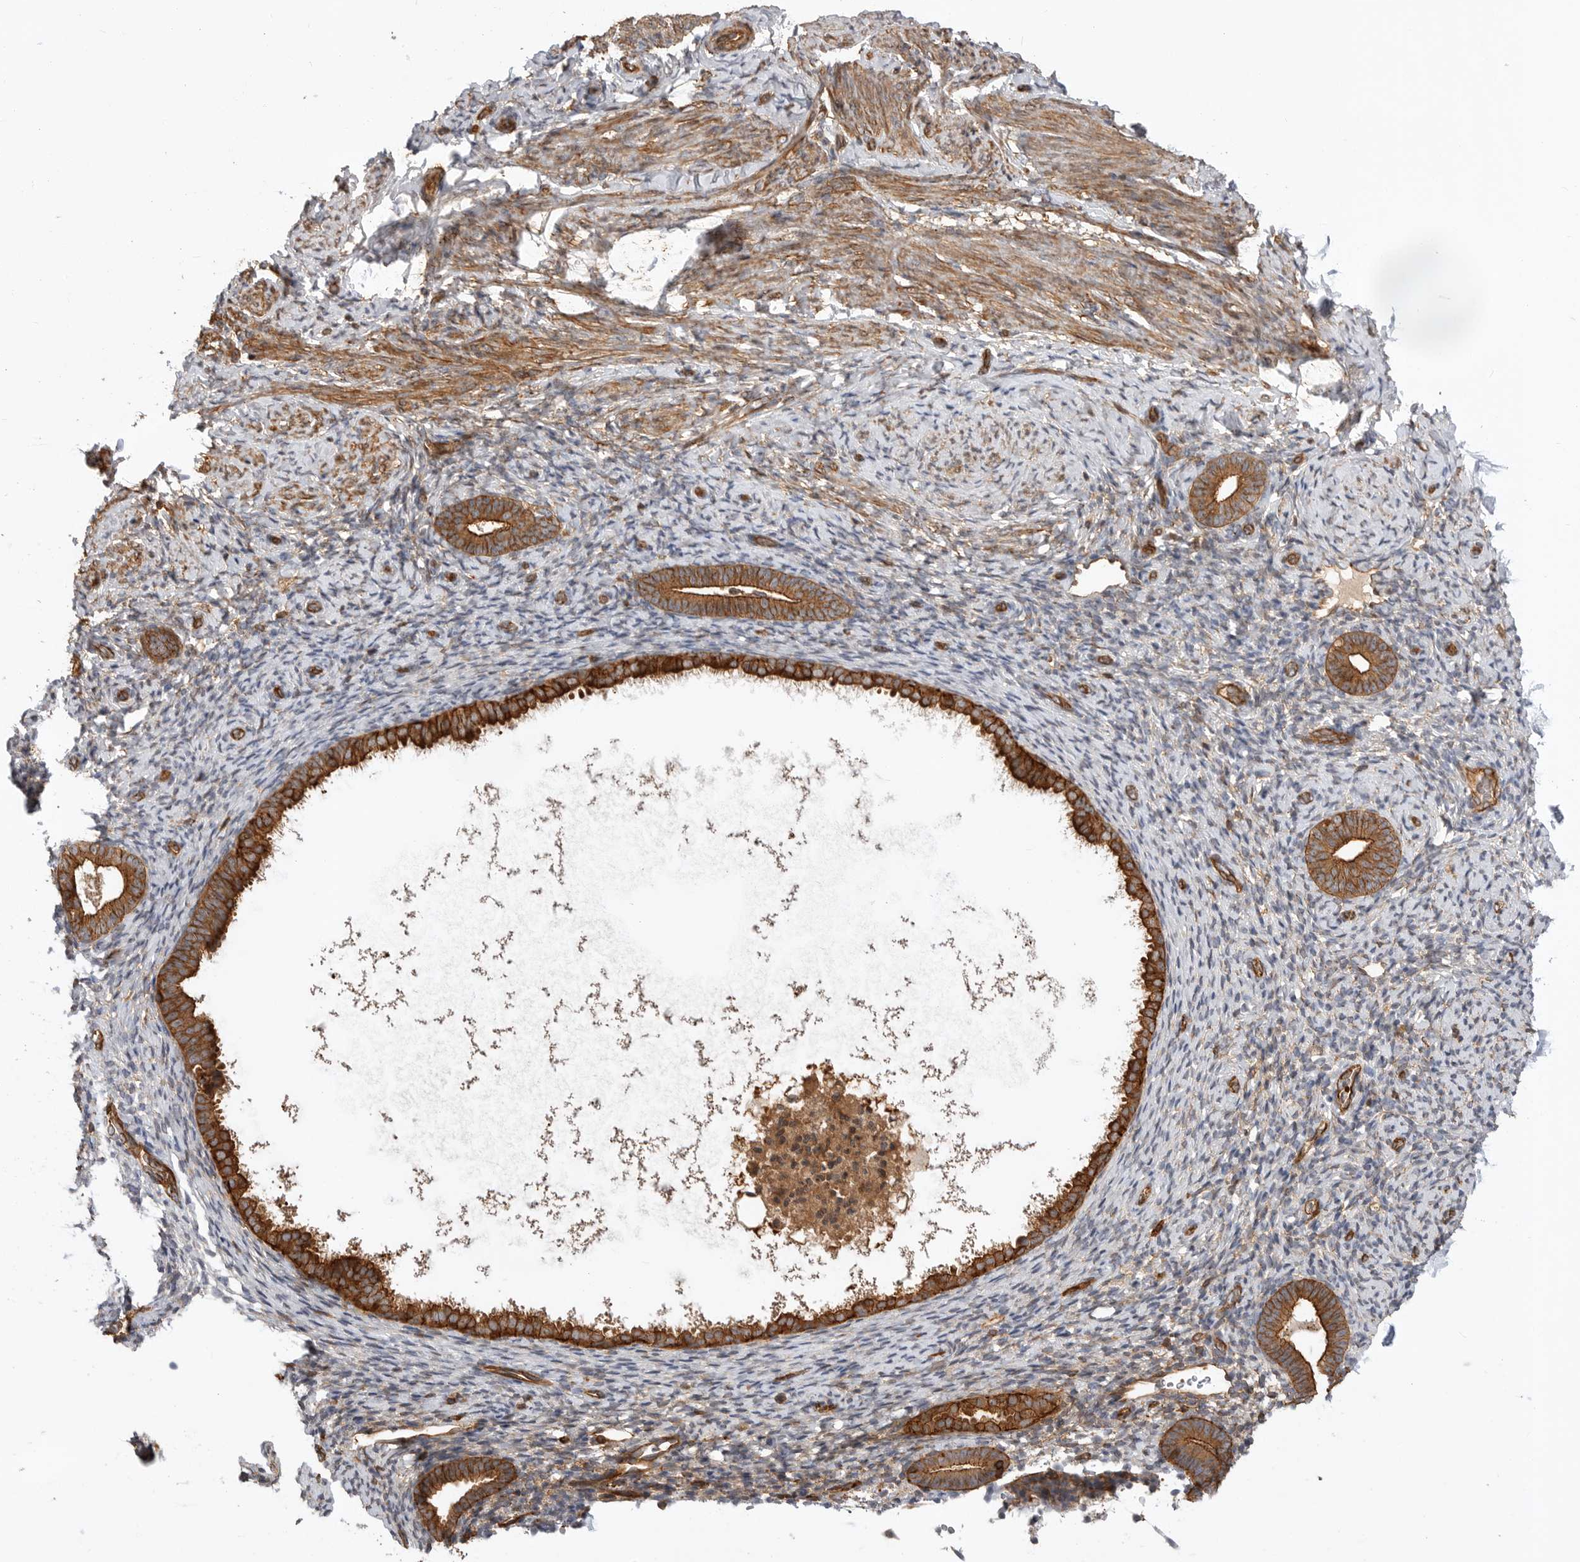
{"staining": {"intensity": "moderate", "quantity": "25%-75%", "location": "cytoplasmic/membranous"}, "tissue": "endometrium", "cell_type": "Cells in endometrial stroma", "image_type": "normal", "snomed": [{"axis": "morphology", "description": "Normal tissue, NOS"}, {"axis": "topography", "description": "Endometrium"}], "caption": "DAB immunohistochemical staining of normal endometrium displays moderate cytoplasmic/membranous protein expression in about 25%-75% of cells in endometrial stroma. (DAB = brown stain, brightfield microscopy at high magnification).", "gene": "GPATCH2", "patient": {"sex": "female", "age": 51}}